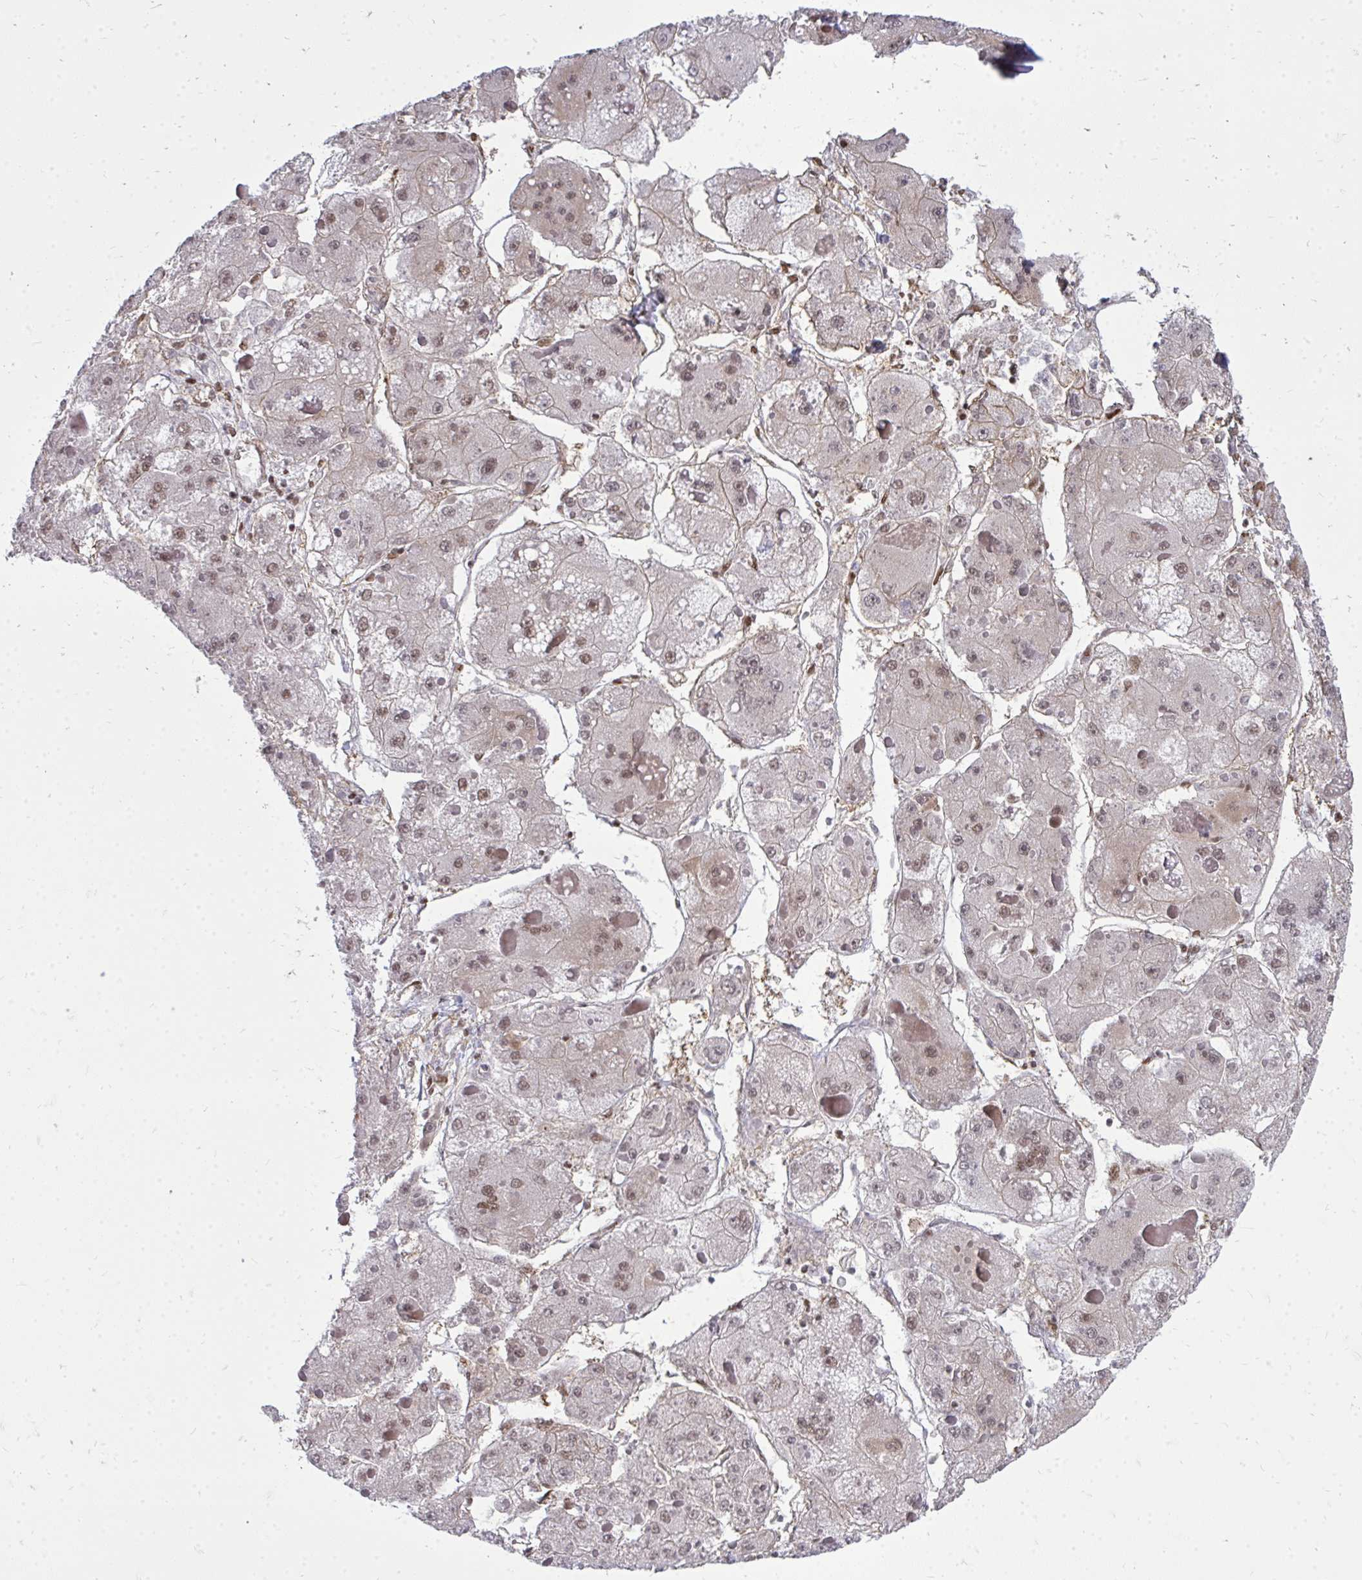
{"staining": {"intensity": "moderate", "quantity": "25%-75%", "location": "nuclear"}, "tissue": "liver cancer", "cell_type": "Tumor cells", "image_type": "cancer", "snomed": [{"axis": "morphology", "description": "Carcinoma, Hepatocellular, NOS"}, {"axis": "topography", "description": "Liver"}], "caption": "This is an image of IHC staining of liver cancer, which shows moderate staining in the nuclear of tumor cells.", "gene": "TBL1Y", "patient": {"sex": "female", "age": 73}}